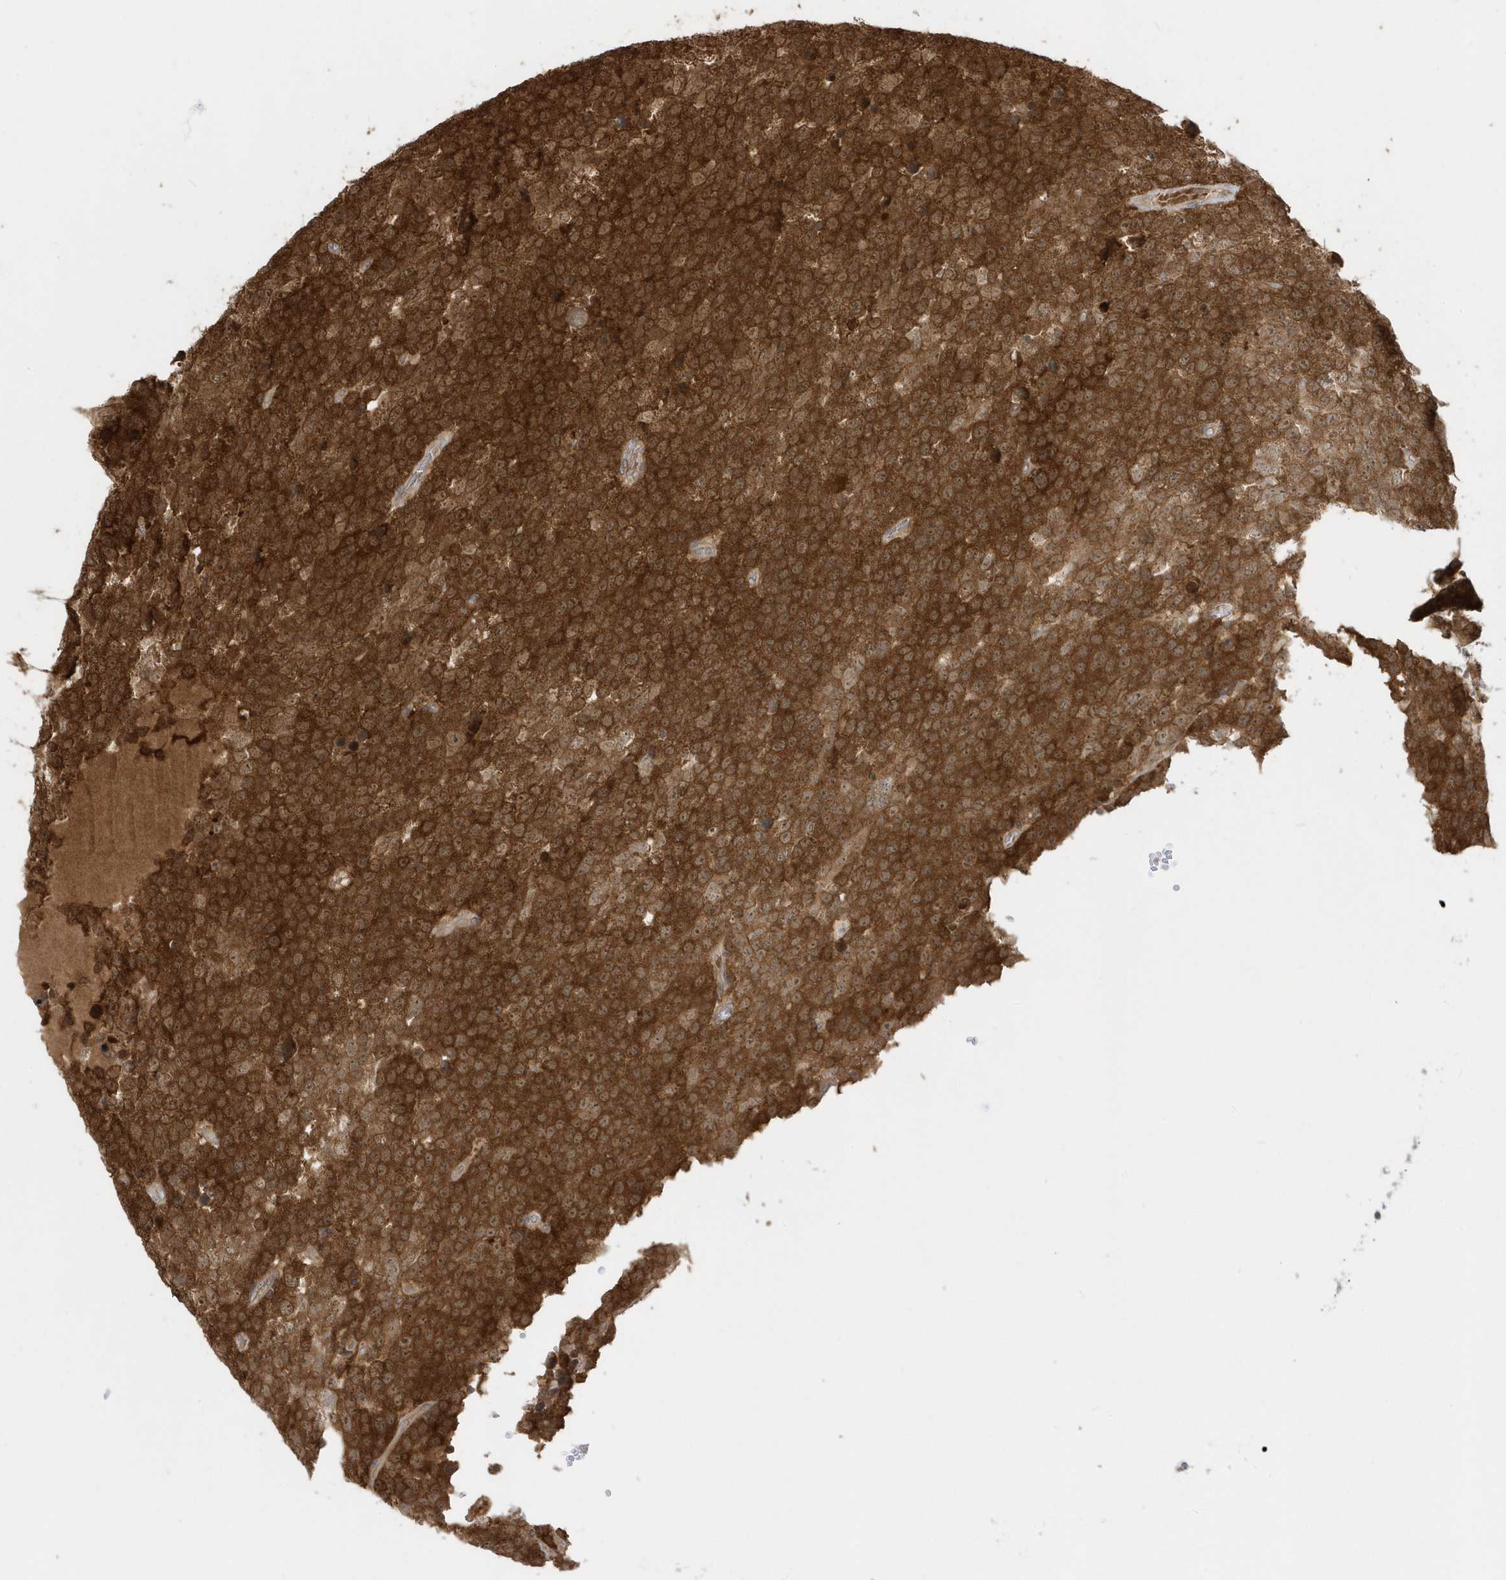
{"staining": {"intensity": "moderate", "quantity": ">75%", "location": "cytoplasmic/membranous,nuclear"}, "tissue": "testis cancer", "cell_type": "Tumor cells", "image_type": "cancer", "snomed": [{"axis": "morphology", "description": "Seminoma, NOS"}, {"axis": "topography", "description": "Testis"}], "caption": "Moderate cytoplasmic/membranous and nuclear protein expression is present in about >75% of tumor cells in testis cancer (seminoma).", "gene": "PPP1R7", "patient": {"sex": "male", "age": 71}}